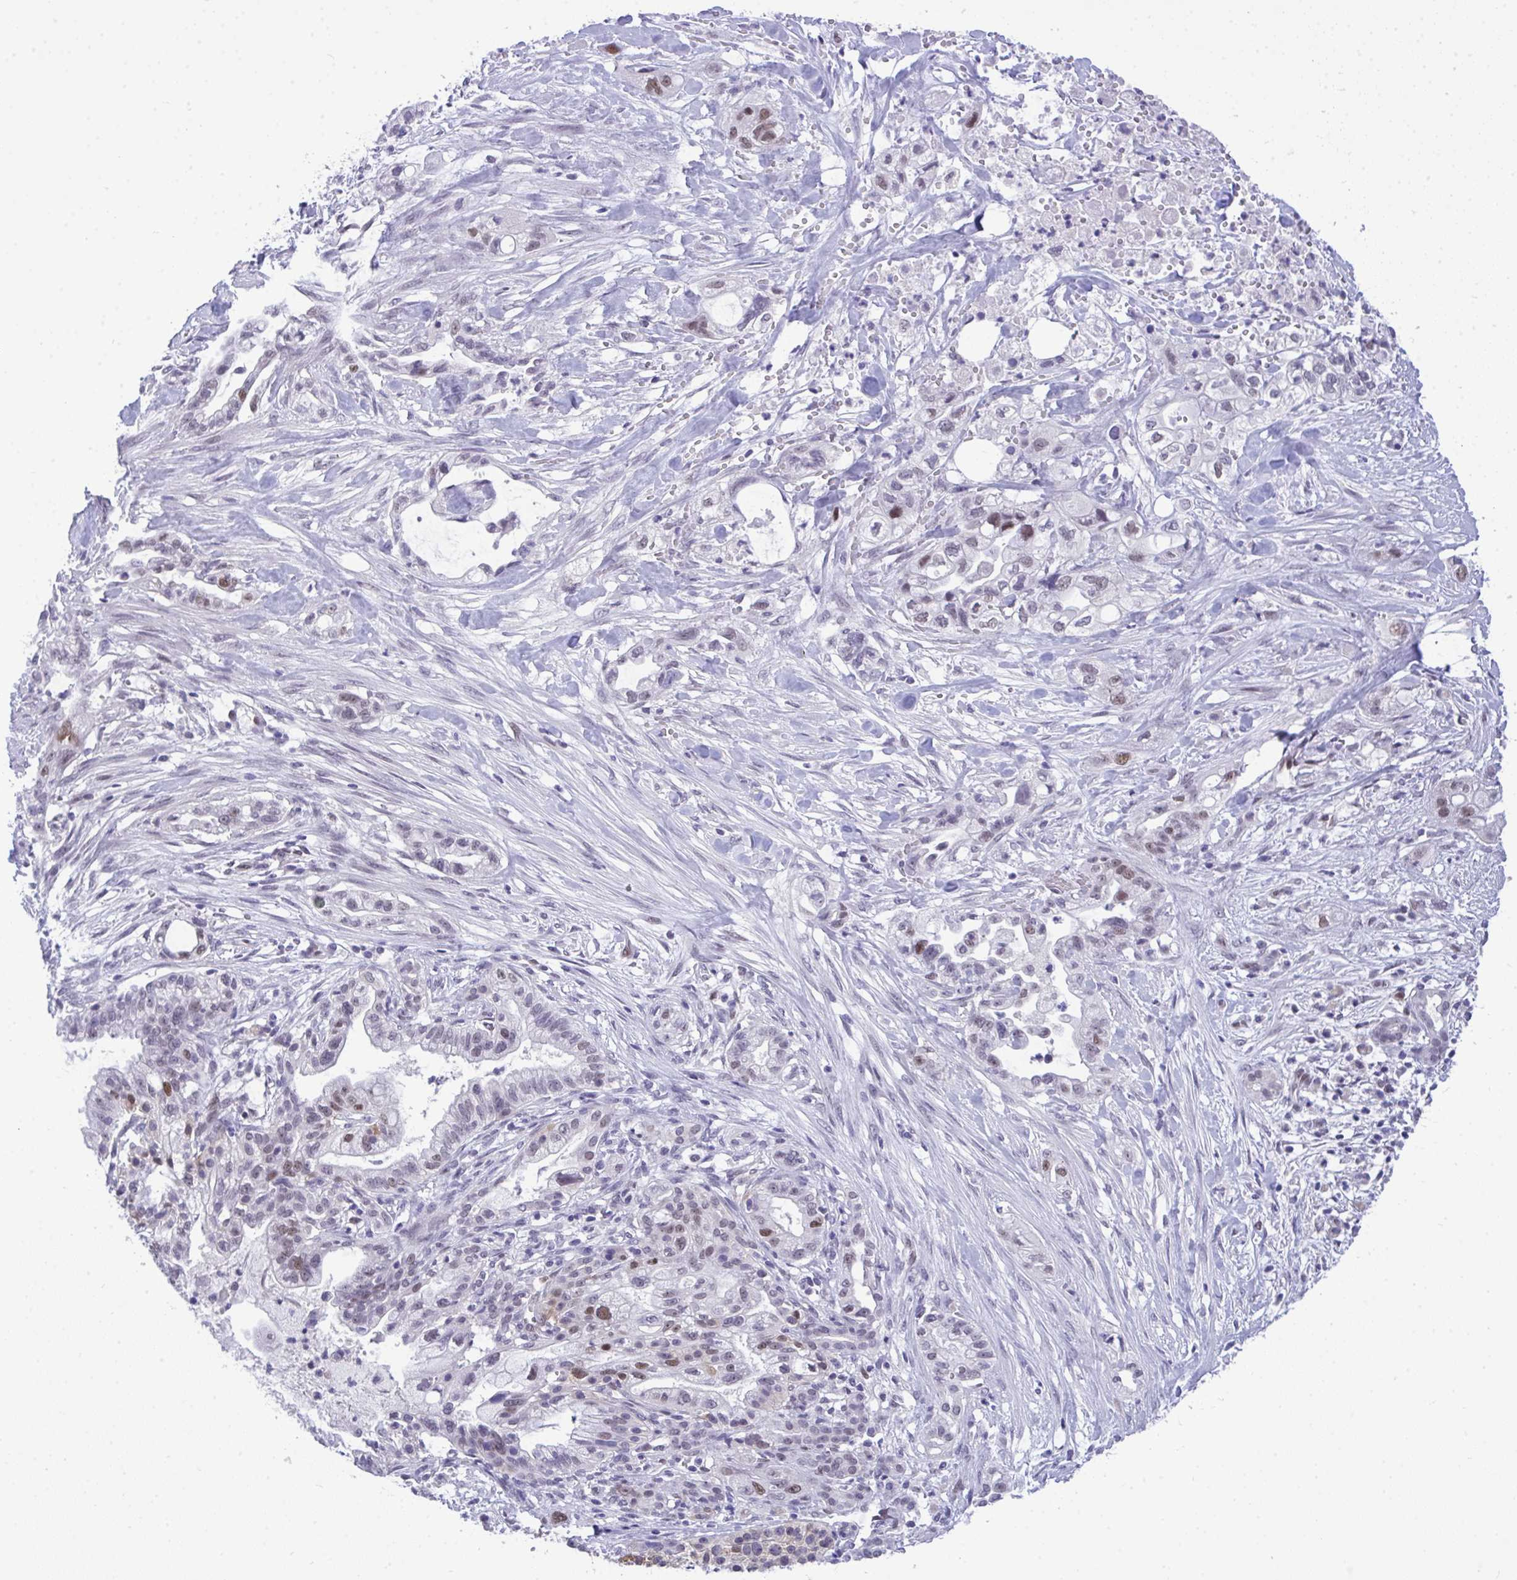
{"staining": {"intensity": "moderate", "quantity": "<25%", "location": "nuclear"}, "tissue": "pancreatic cancer", "cell_type": "Tumor cells", "image_type": "cancer", "snomed": [{"axis": "morphology", "description": "Adenocarcinoma, NOS"}, {"axis": "topography", "description": "Pancreas"}], "caption": "A high-resolution image shows immunohistochemistry staining of adenocarcinoma (pancreatic), which shows moderate nuclear expression in approximately <25% of tumor cells.", "gene": "TEAD4", "patient": {"sex": "male", "age": 44}}